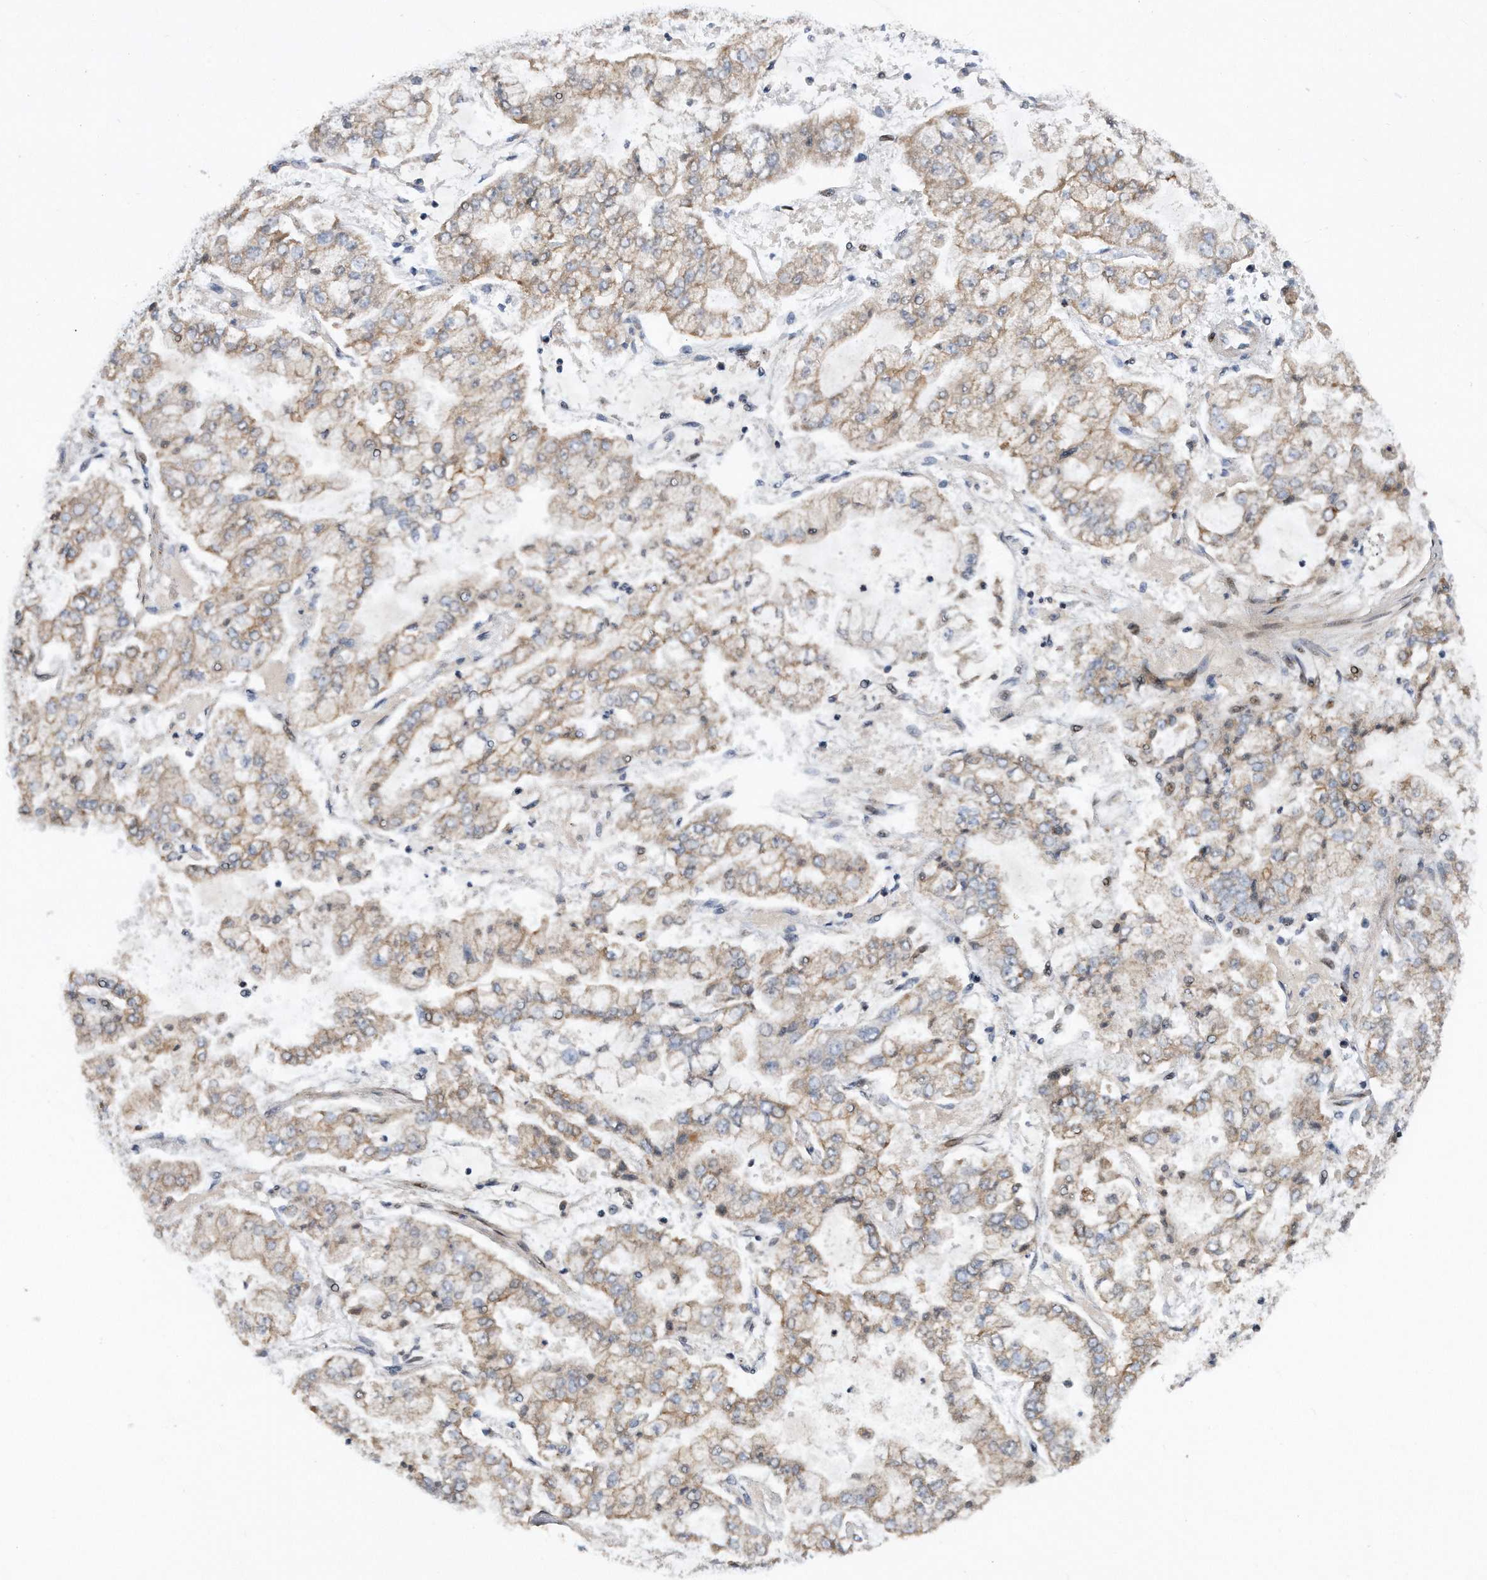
{"staining": {"intensity": "weak", "quantity": "<25%", "location": "cytoplasmic/membranous"}, "tissue": "stomach cancer", "cell_type": "Tumor cells", "image_type": "cancer", "snomed": [{"axis": "morphology", "description": "Adenocarcinoma, NOS"}, {"axis": "topography", "description": "Stomach"}], "caption": "Tumor cells are negative for protein expression in human stomach cancer. The staining is performed using DAB (3,3'-diaminobenzidine) brown chromogen with nuclei counter-stained in using hematoxylin.", "gene": "CDH12", "patient": {"sex": "male", "age": 76}}